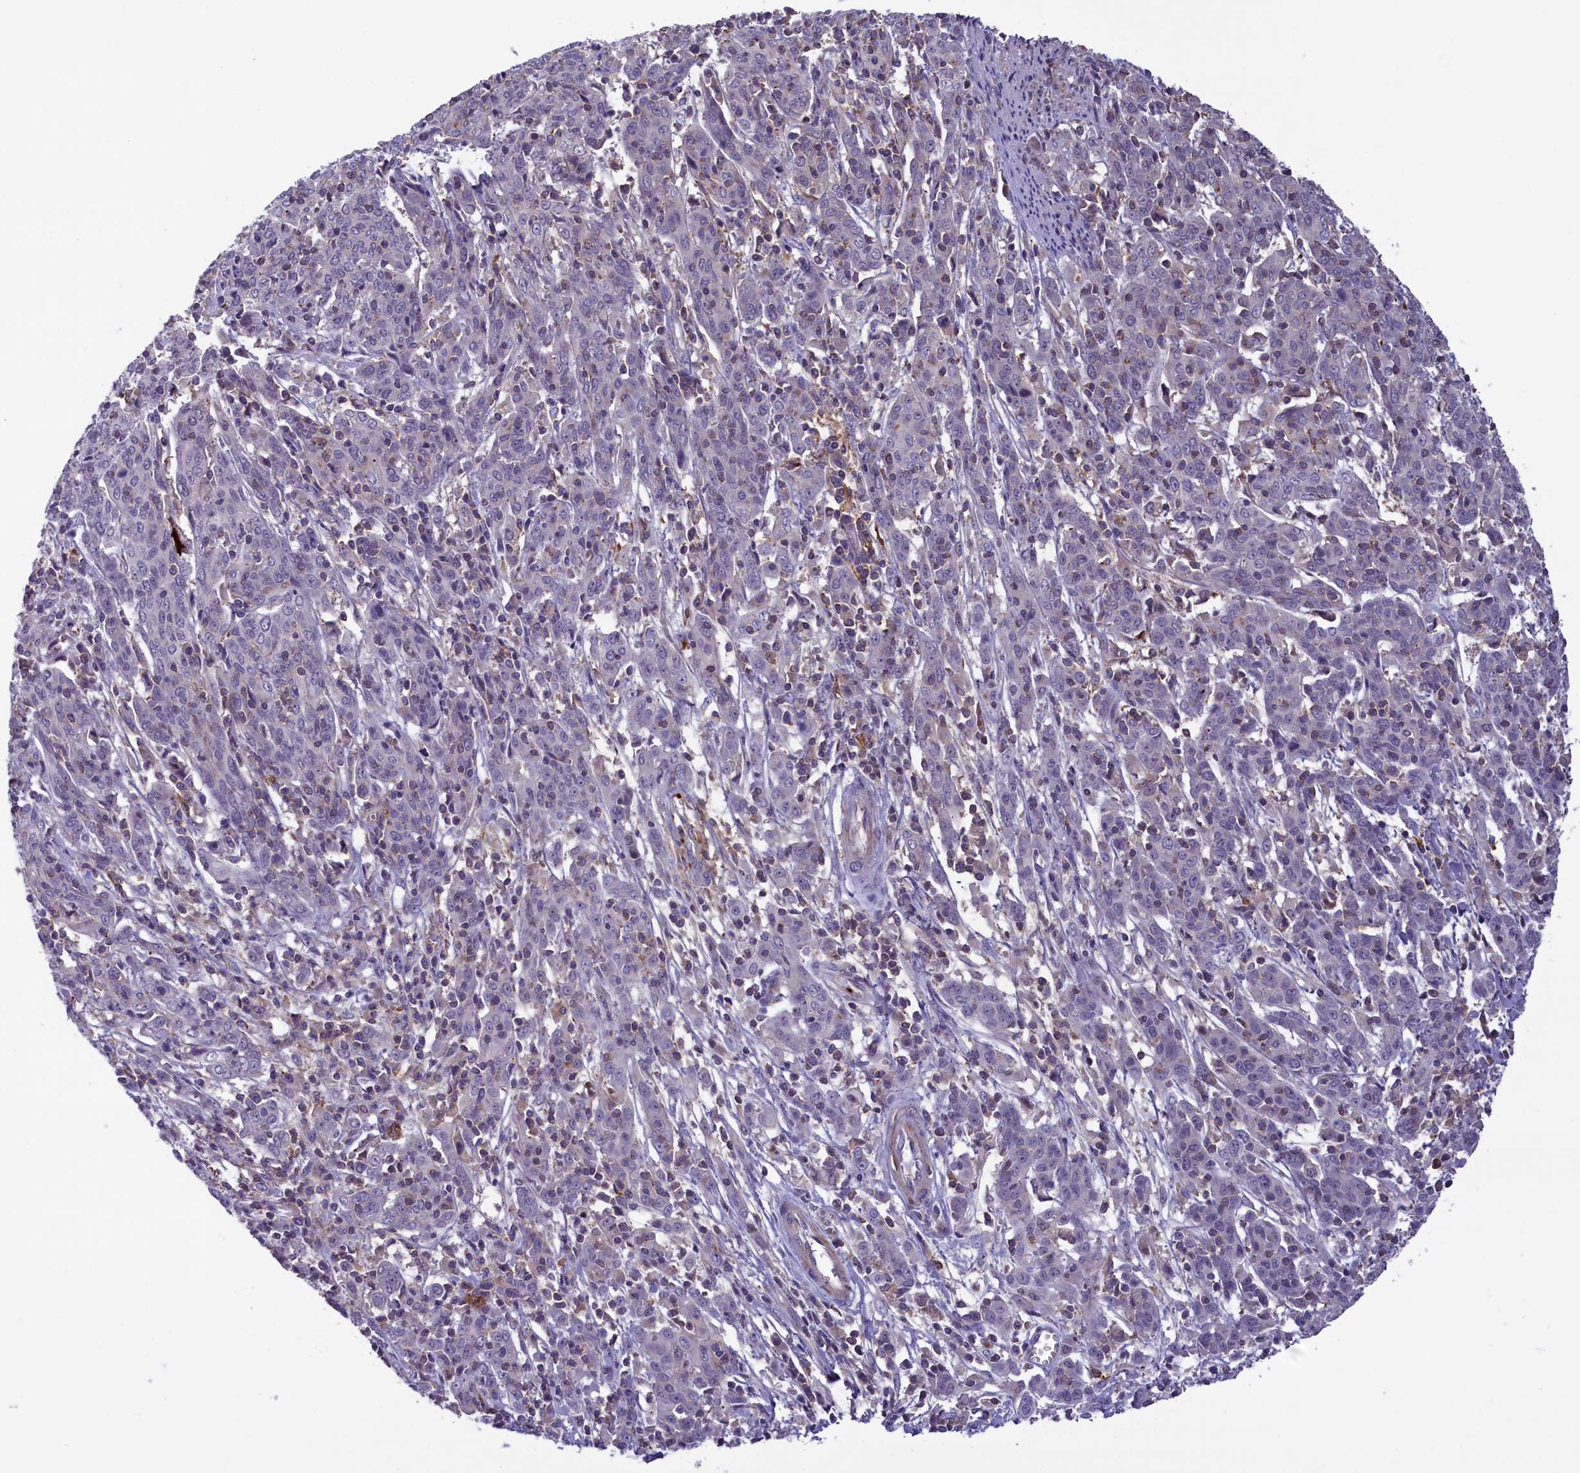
{"staining": {"intensity": "negative", "quantity": "none", "location": "none"}, "tissue": "cervical cancer", "cell_type": "Tumor cells", "image_type": "cancer", "snomed": [{"axis": "morphology", "description": "Squamous cell carcinoma, NOS"}, {"axis": "topography", "description": "Cervix"}], "caption": "A photomicrograph of human cervical cancer is negative for staining in tumor cells.", "gene": "HEATR3", "patient": {"sex": "female", "age": 67}}